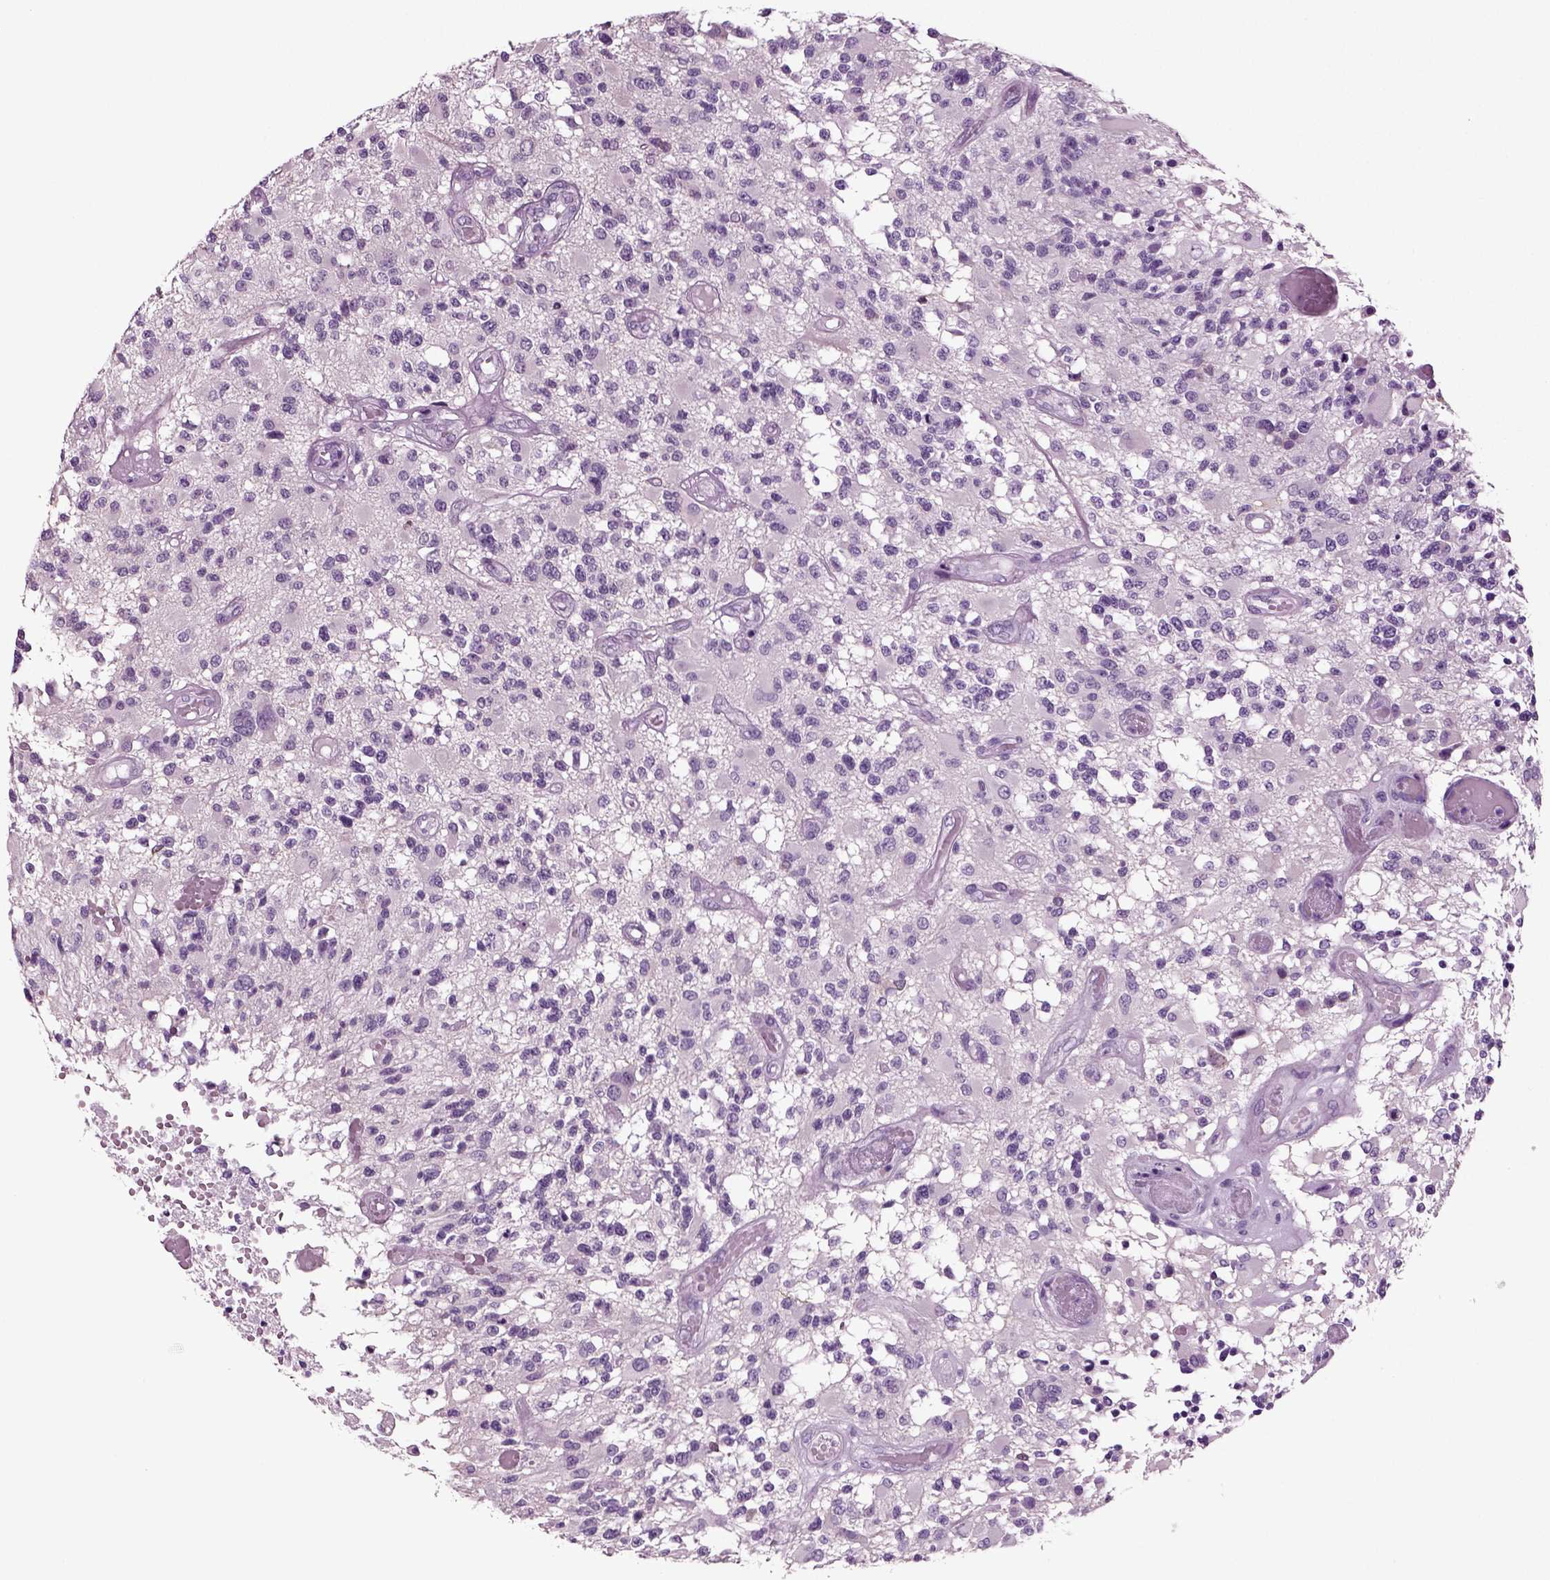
{"staining": {"intensity": "negative", "quantity": "none", "location": "none"}, "tissue": "glioma", "cell_type": "Tumor cells", "image_type": "cancer", "snomed": [{"axis": "morphology", "description": "Glioma, malignant, High grade"}, {"axis": "topography", "description": "Brain"}], "caption": "Tumor cells are negative for protein expression in human glioma. (Stains: DAB immunohistochemistry with hematoxylin counter stain, Microscopy: brightfield microscopy at high magnification).", "gene": "CRABP1", "patient": {"sex": "female", "age": 63}}